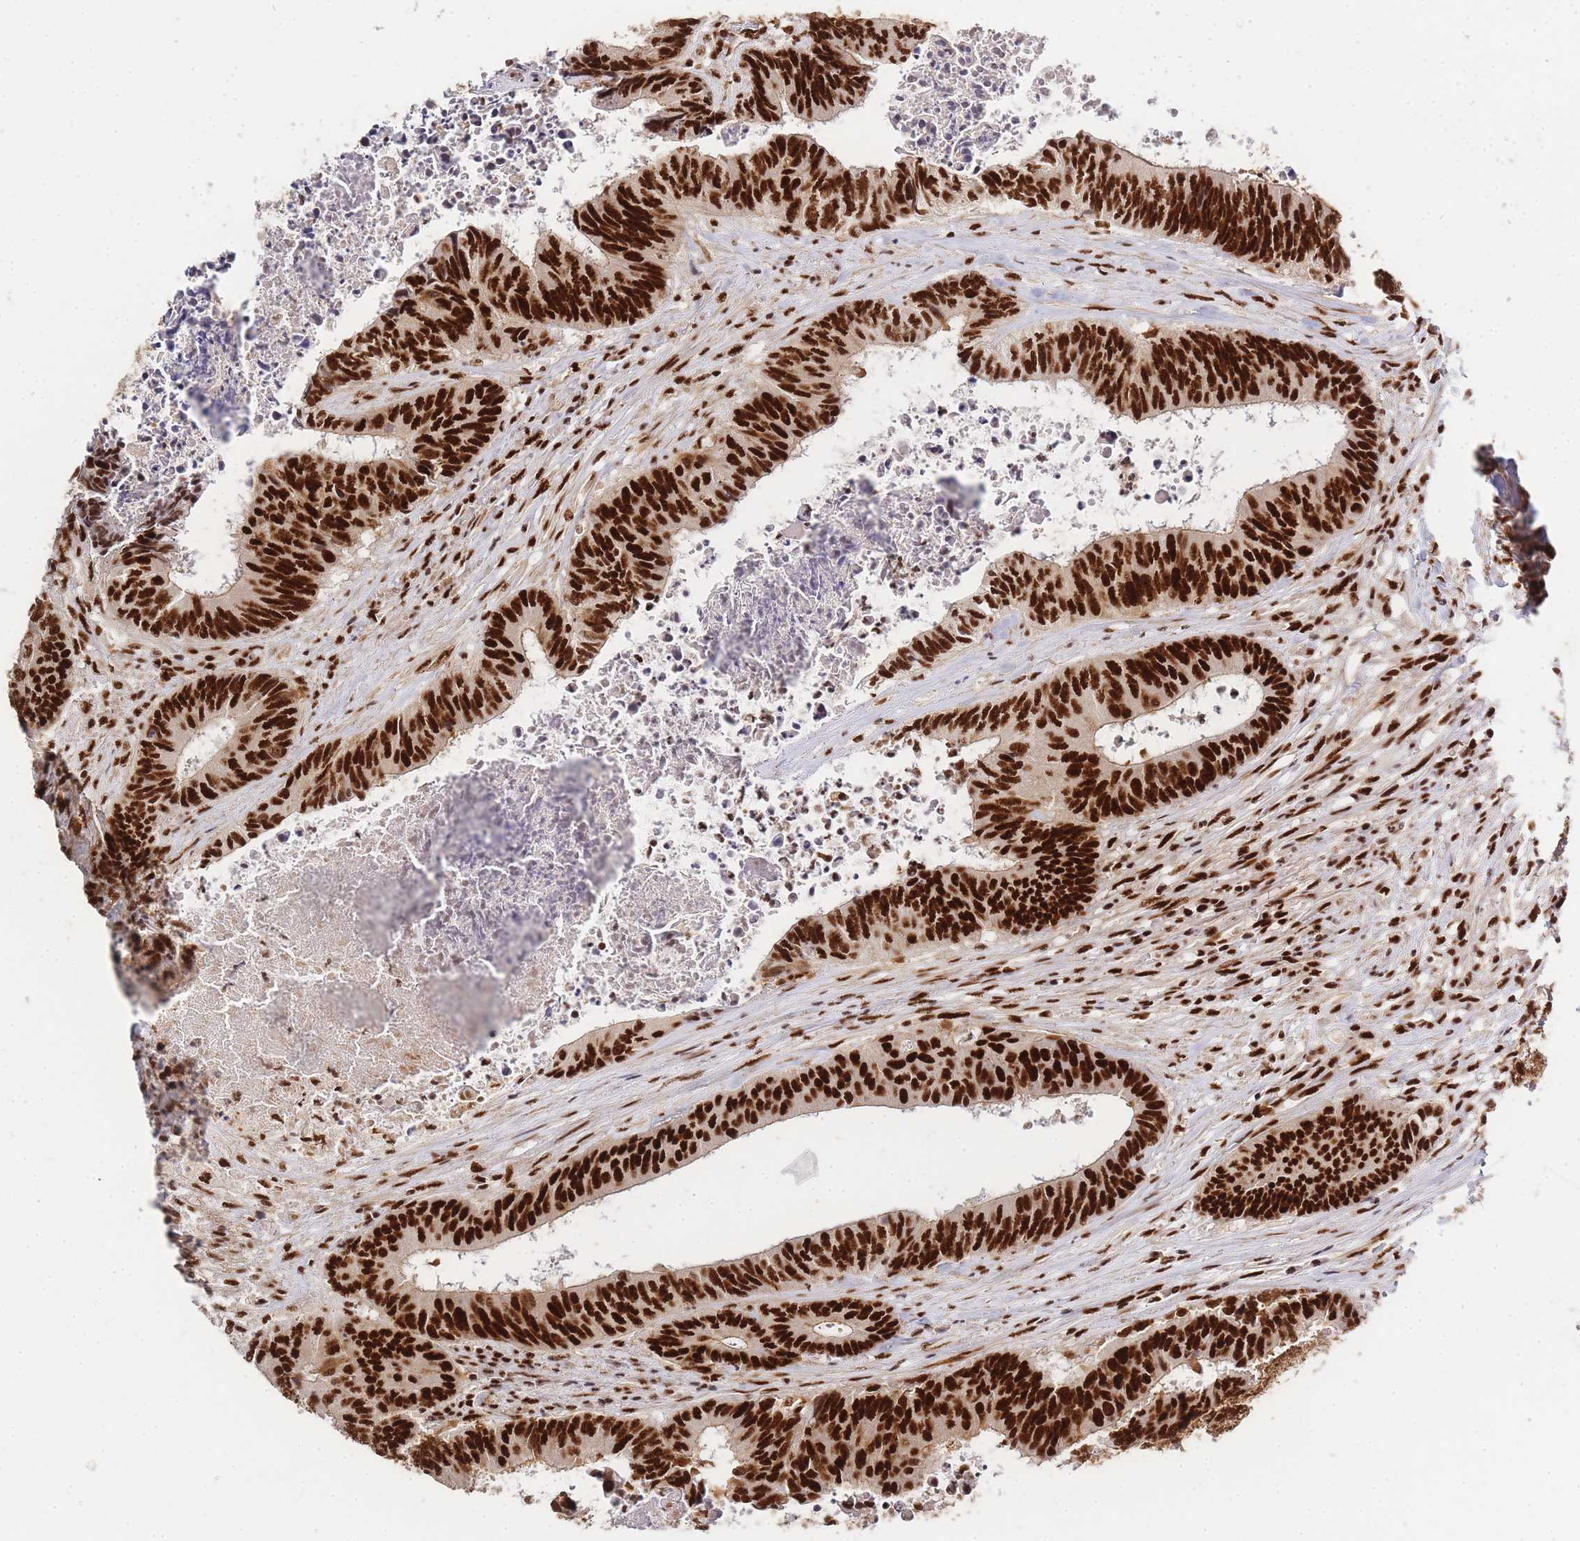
{"staining": {"intensity": "strong", "quantity": ">75%", "location": "nuclear"}, "tissue": "colorectal cancer", "cell_type": "Tumor cells", "image_type": "cancer", "snomed": [{"axis": "morphology", "description": "Adenocarcinoma, NOS"}, {"axis": "topography", "description": "Rectum"}], "caption": "Colorectal cancer (adenocarcinoma) stained for a protein (brown) reveals strong nuclear positive positivity in about >75% of tumor cells.", "gene": "PRKDC", "patient": {"sex": "male", "age": 72}}